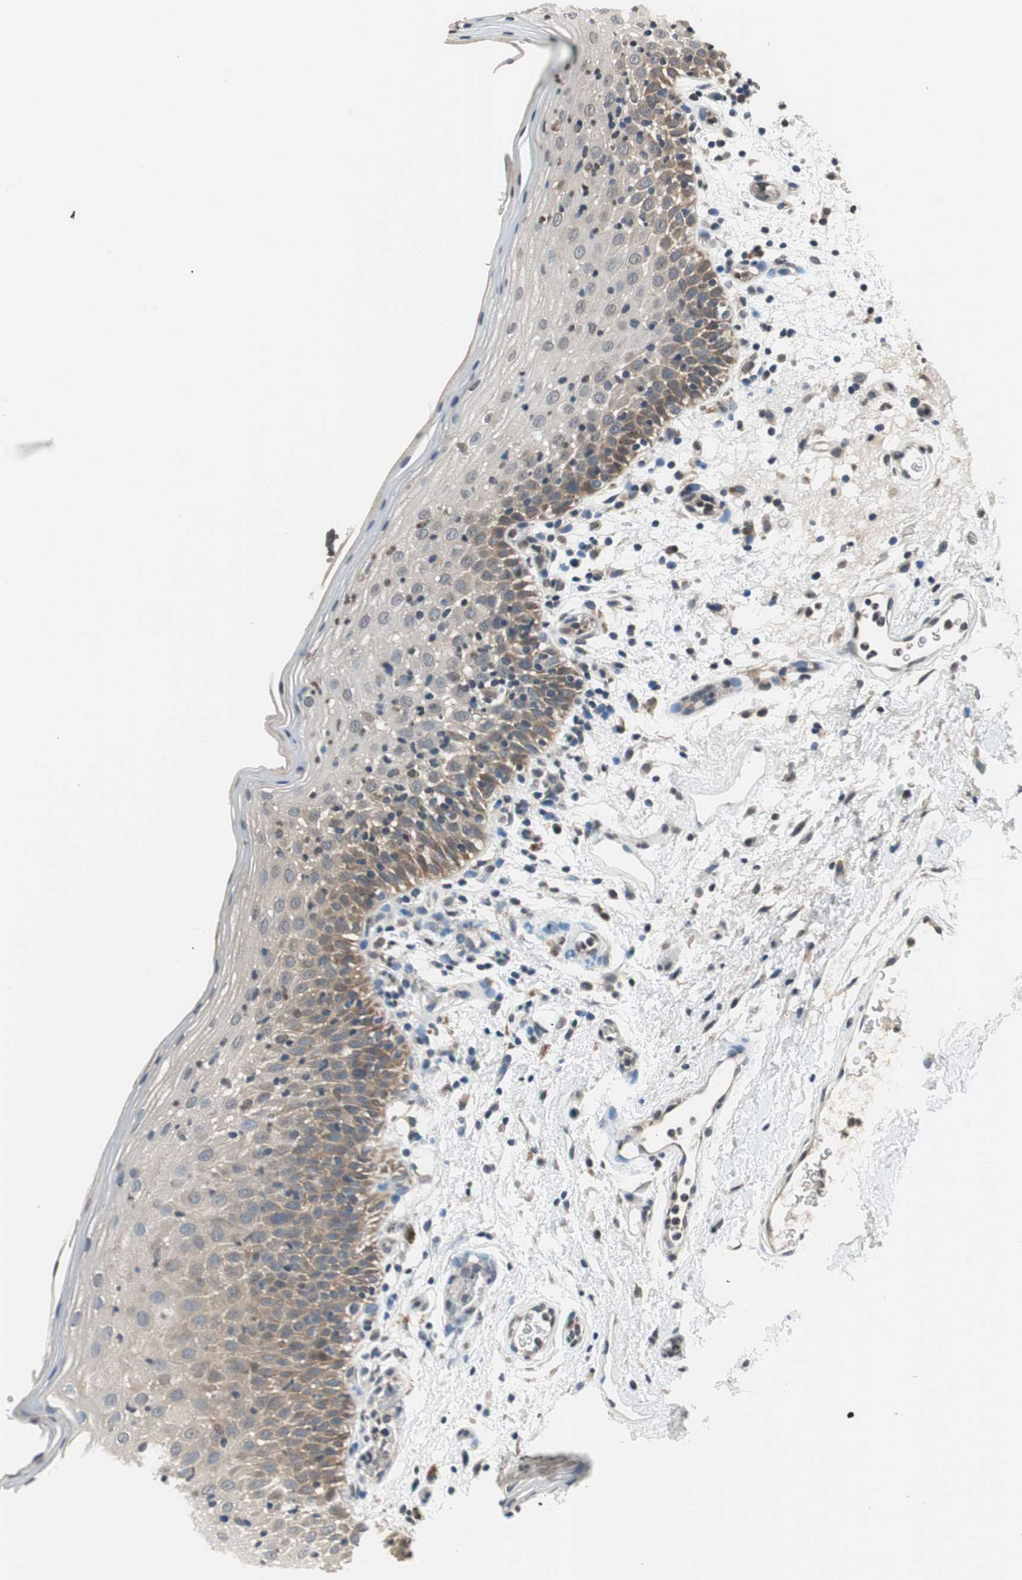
{"staining": {"intensity": "moderate", "quantity": "25%-75%", "location": "cytoplasmic/membranous"}, "tissue": "oral mucosa", "cell_type": "Squamous epithelial cells", "image_type": "normal", "snomed": [{"axis": "morphology", "description": "Normal tissue, NOS"}, {"axis": "morphology", "description": "Squamous cell carcinoma, NOS"}, {"axis": "topography", "description": "Skeletal muscle"}, {"axis": "topography", "description": "Oral tissue"}], "caption": "Squamous epithelial cells reveal moderate cytoplasmic/membranous staining in about 25%-75% of cells in benign oral mucosa.", "gene": "GCLC", "patient": {"sex": "male", "age": 71}}